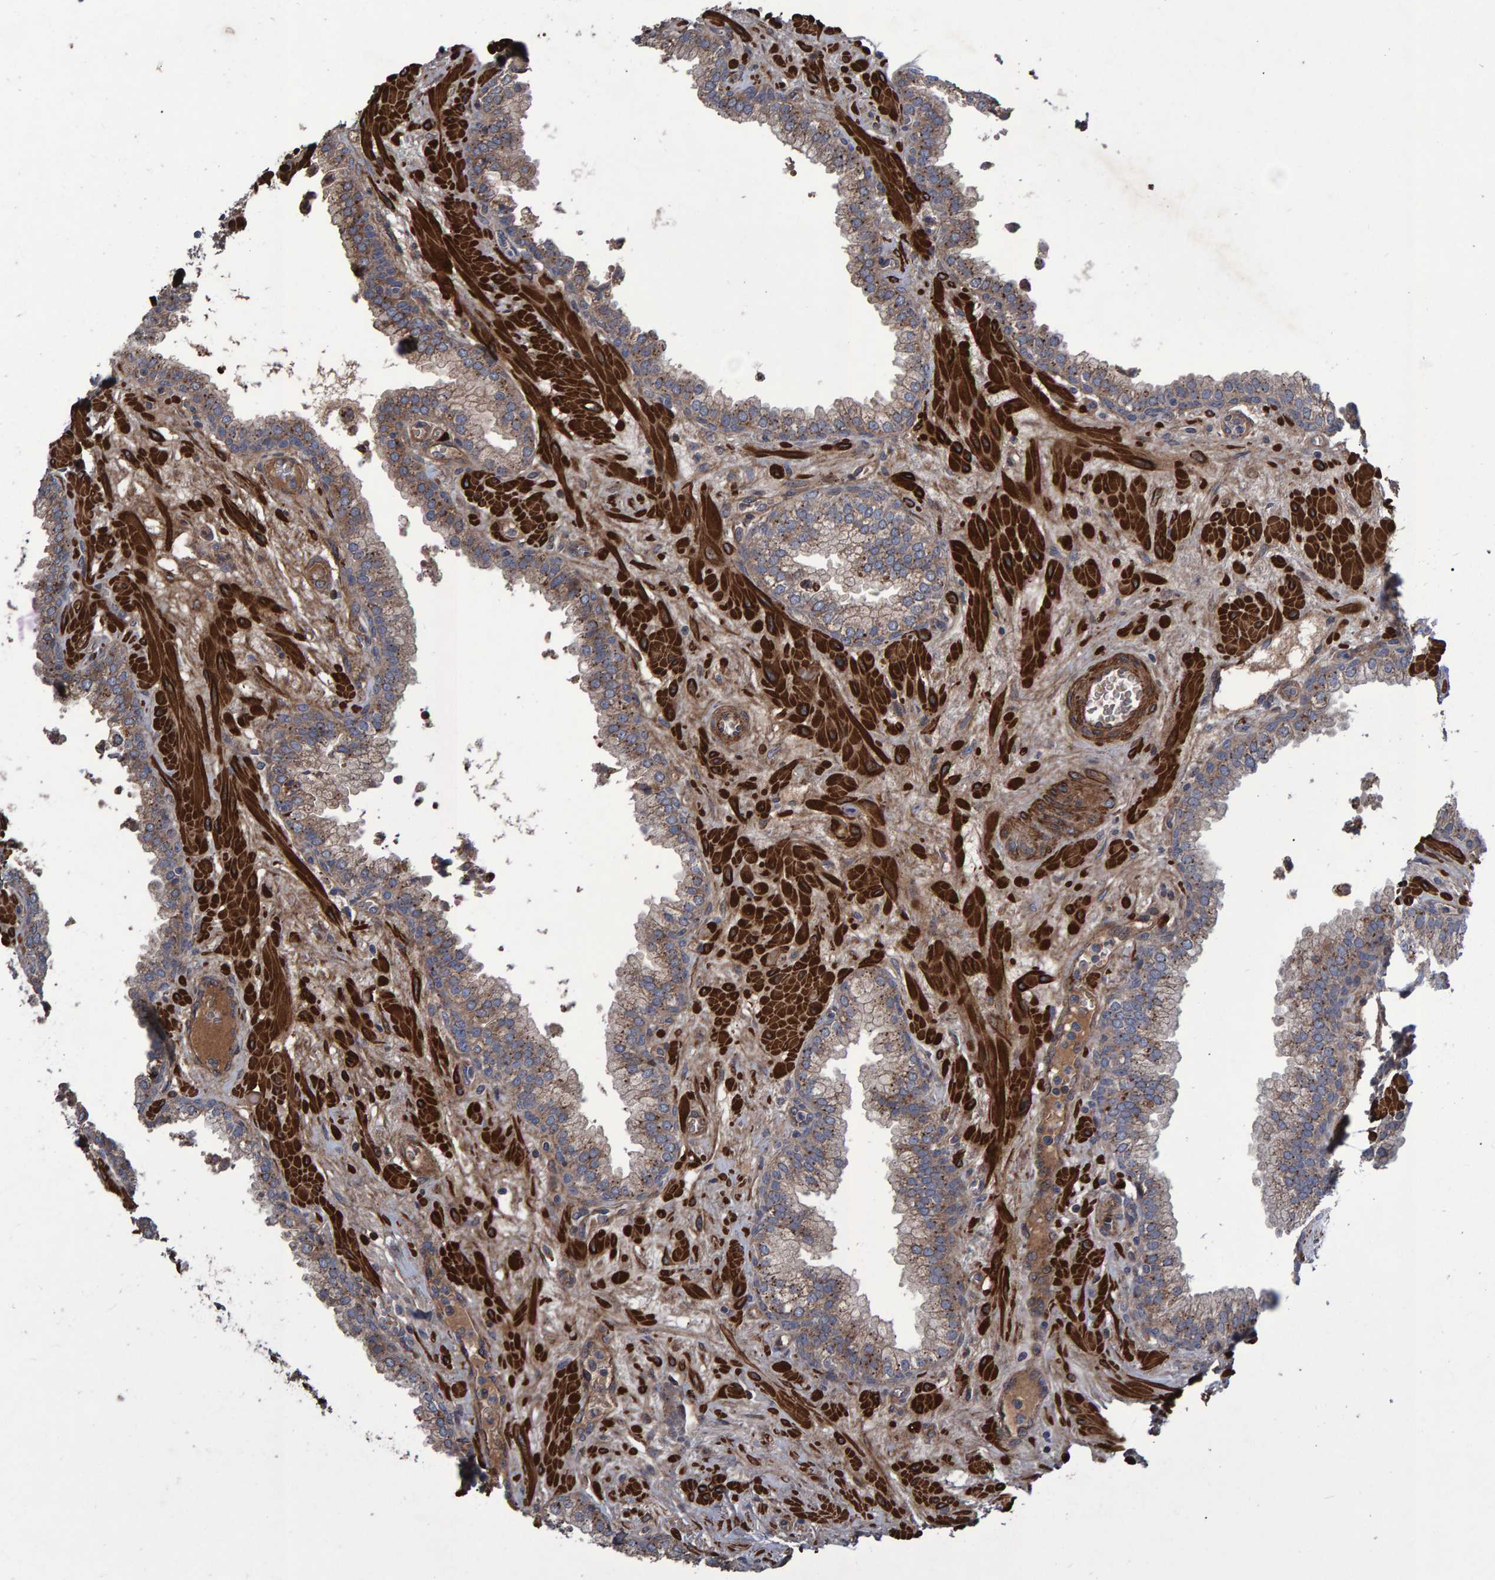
{"staining": {"intensity": "weak", "quantity": ">75%", "location": "cytoplasmic/membranous"}, "tissue": "prostate", "cell_type": "Glandular cells", "image_type": "normal", "snomed": [{"axis": "morphology", "description": "Normal tissue, NOS"}, {"axis": "morphology", "description": "Urothelial carcinoma, Low grade"}, {"axis": "topography", "description": "Urinary bladder"}, {"axis": "topography", "description": "Prostate"}], "caption": "Glandular cells demonstrate low levels of weak cytoplasmic/membranous staining in about >75% of cells in normal human prostate. (IHC, brightfield microscopy, high magnification).", "gene": "SLIT2", "patient": {"sex": "male", "age": 60}}